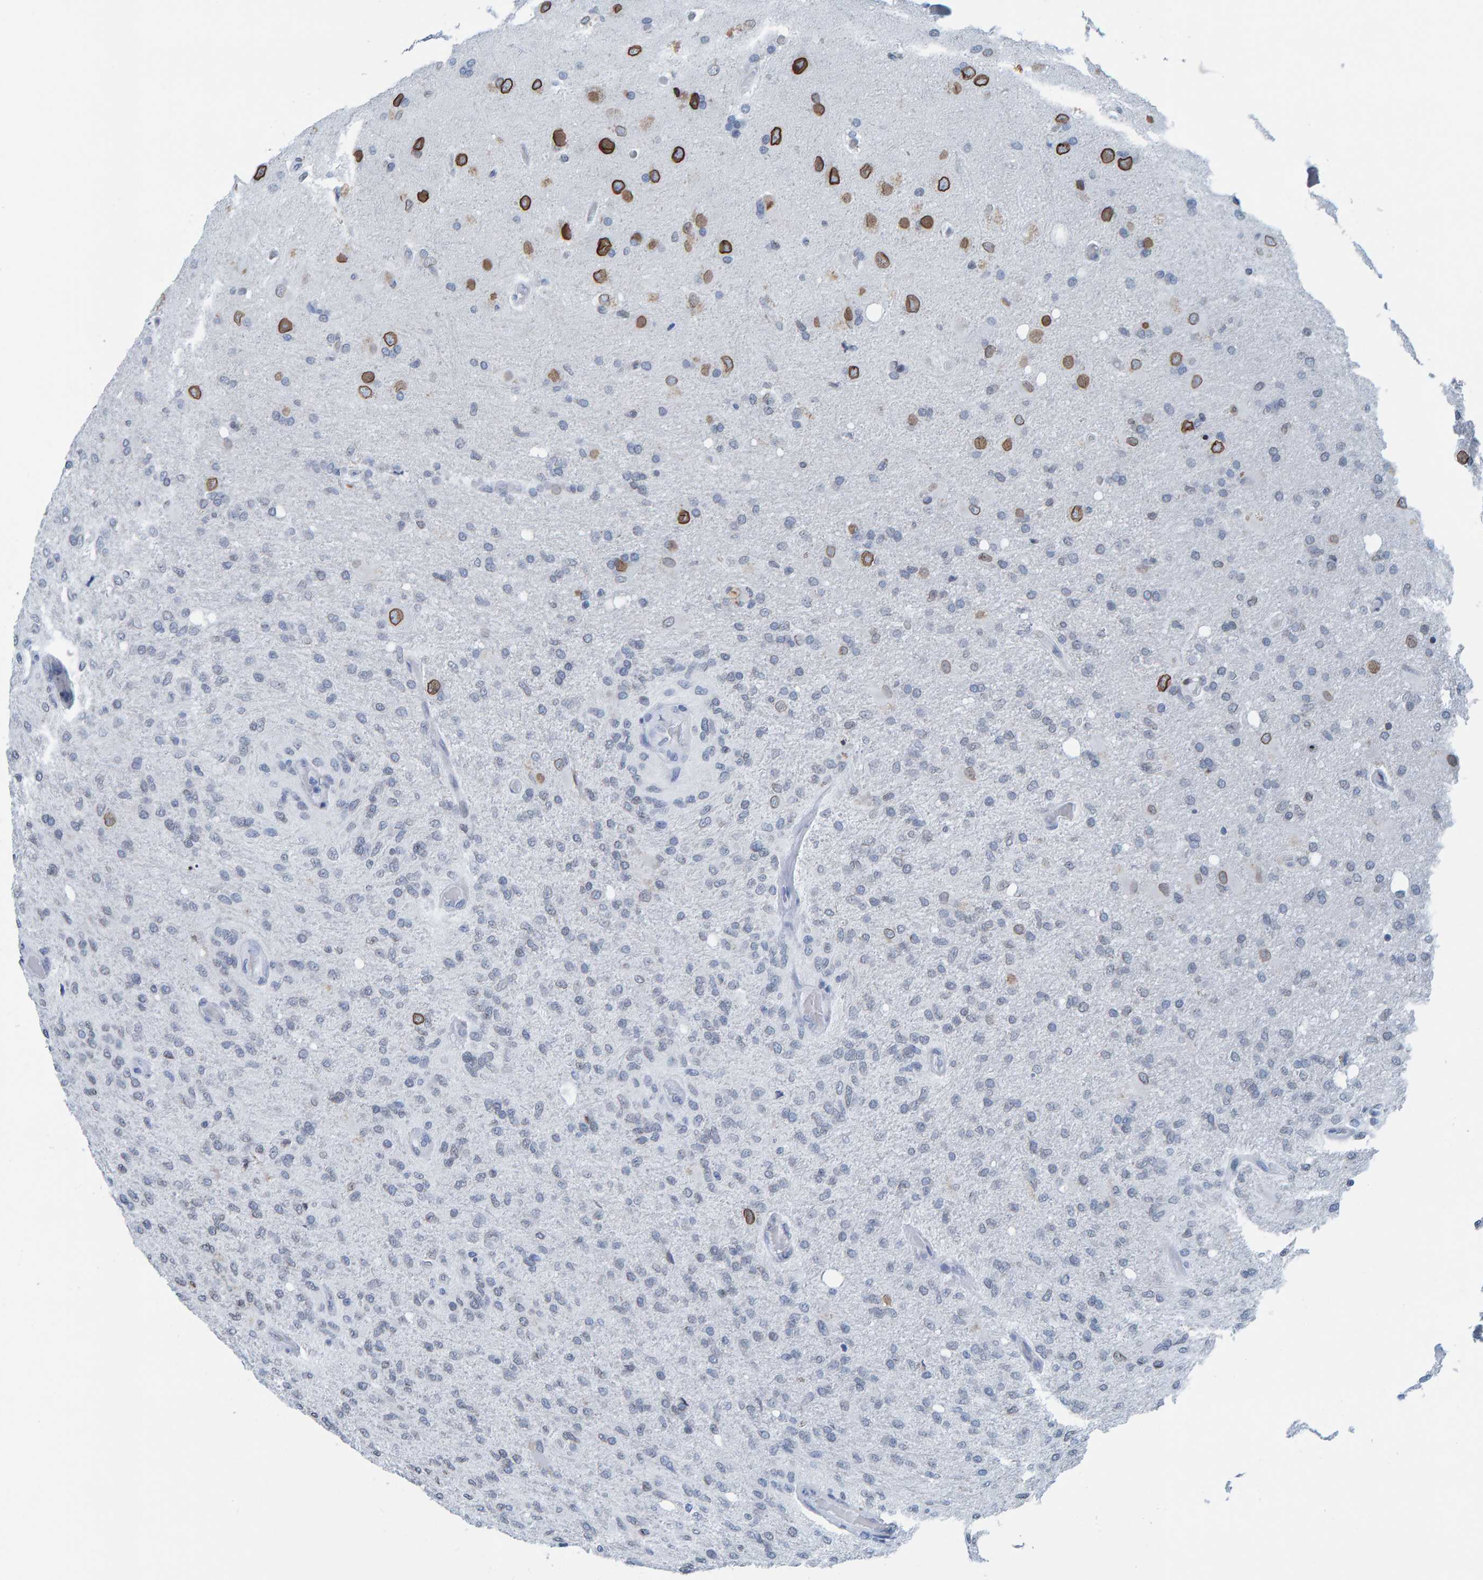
{"staining": {"intensity": "negative", "quantity": "none", "location": "none"}, "tissue": "glioma", "cell_type": "Tumor cells", "image_type": "cancer", "snomed": [{"axis": "morphology", "description": "Normal tissue, NOS"}, {"axis": "morphology", "description": "Glioma, malignant, High grade"}, {"axis": "topography", "description": "Cerebral cortex"}], "caption": "IHC of human malignant glioma (high-grade) demonstrates no staining in tumor cells.", "gene": "LMNB2", "patient": {"sex": "male", "age": 77}}